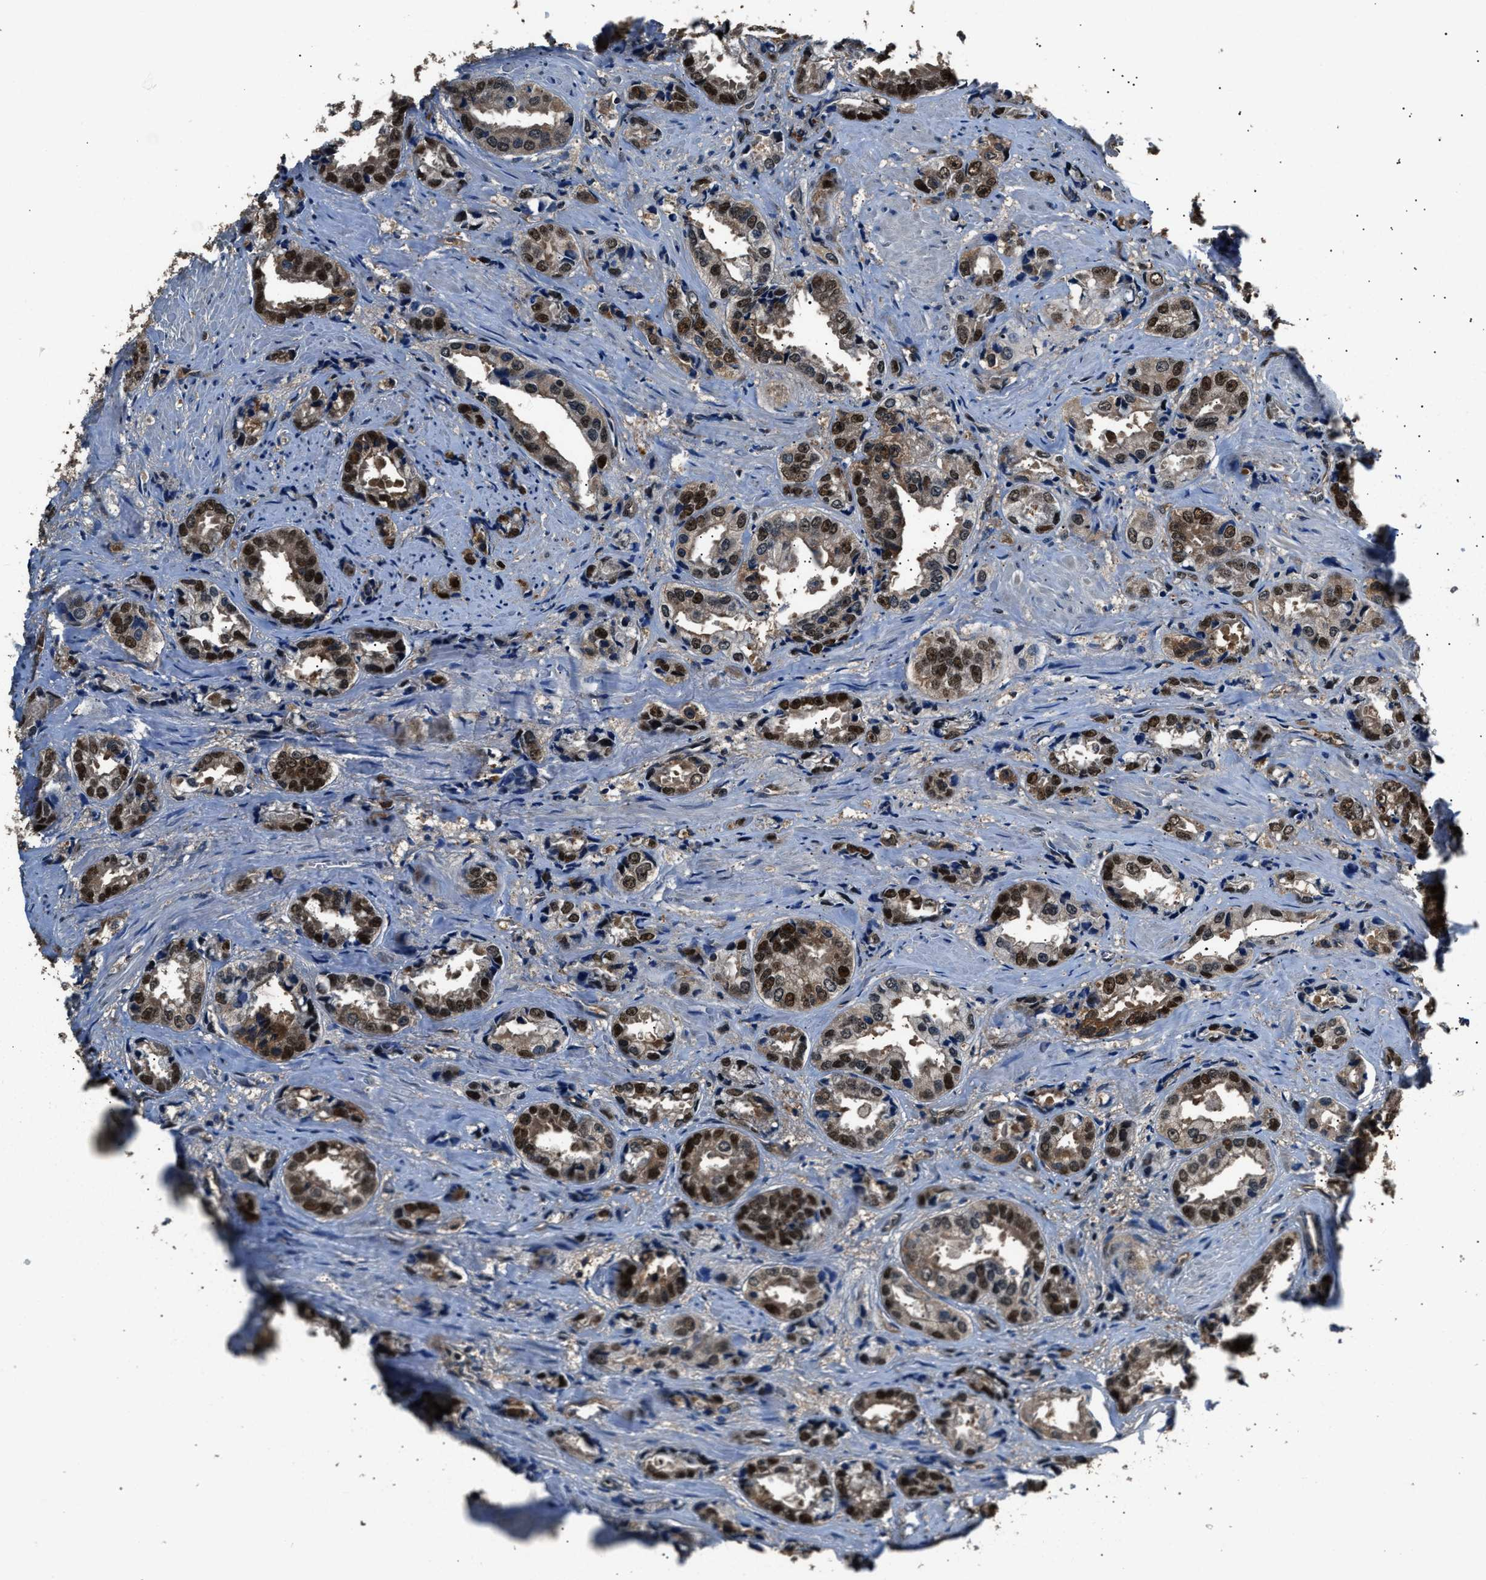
{"staining": {"intensity": "moderate", "quantity": ">75%", "location": "cytoplasmic/membranous,nuclear"}, "tissue": "prostate cancer", "cell_type": "Tumor cells", "image_type": "cancer", "snomed": [{"axis": "morphology", "description": "Adenocarcinoma, High grade"}, {"axis": "topography", "description": "Prostate"}], "caption": "Adenocarcinoma (high-grade) (prostate) stained for a protein shows moderate cytoplasmic/membranous and nuclear positivity in tumor cells.", "gene": "DFFA", "patient": {"sex": "male", "age": 61}}